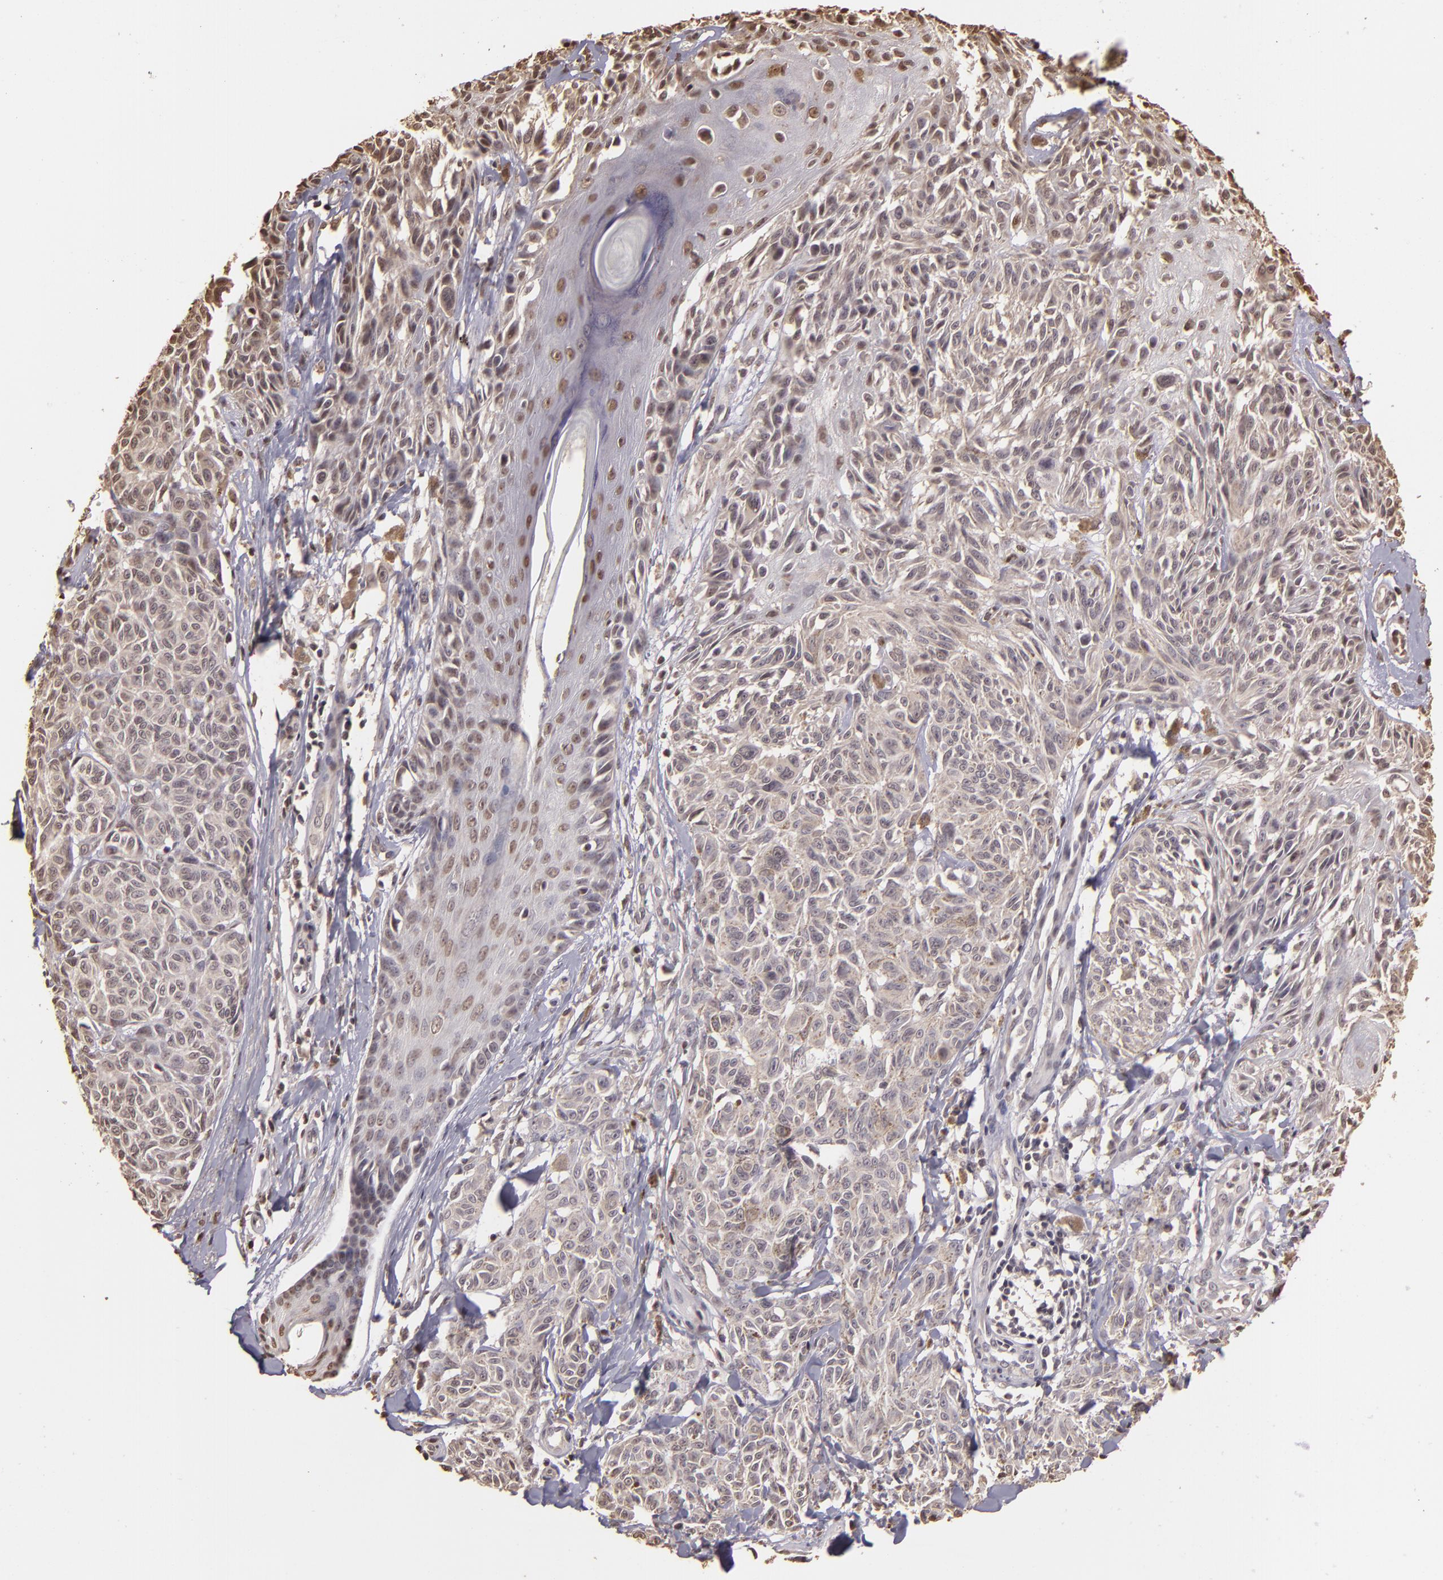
{"staining": {"intensity": "negative", "quantity": "none", "location": "none"}, "tissue": "melanoma", "cell_type": "Tumor cells", "image_type": "cancer", "snomed": [{"axis": "morphology", "description": "Malignant melanoma, NOS"}, {"axis": "topography", "description": "Skin"}], "caption": "The micrograph demonstrates no significant expression in tumor cells of melanoma.", "gene": "ARPC2", "patient": {"sex": "female", "age": 77}}